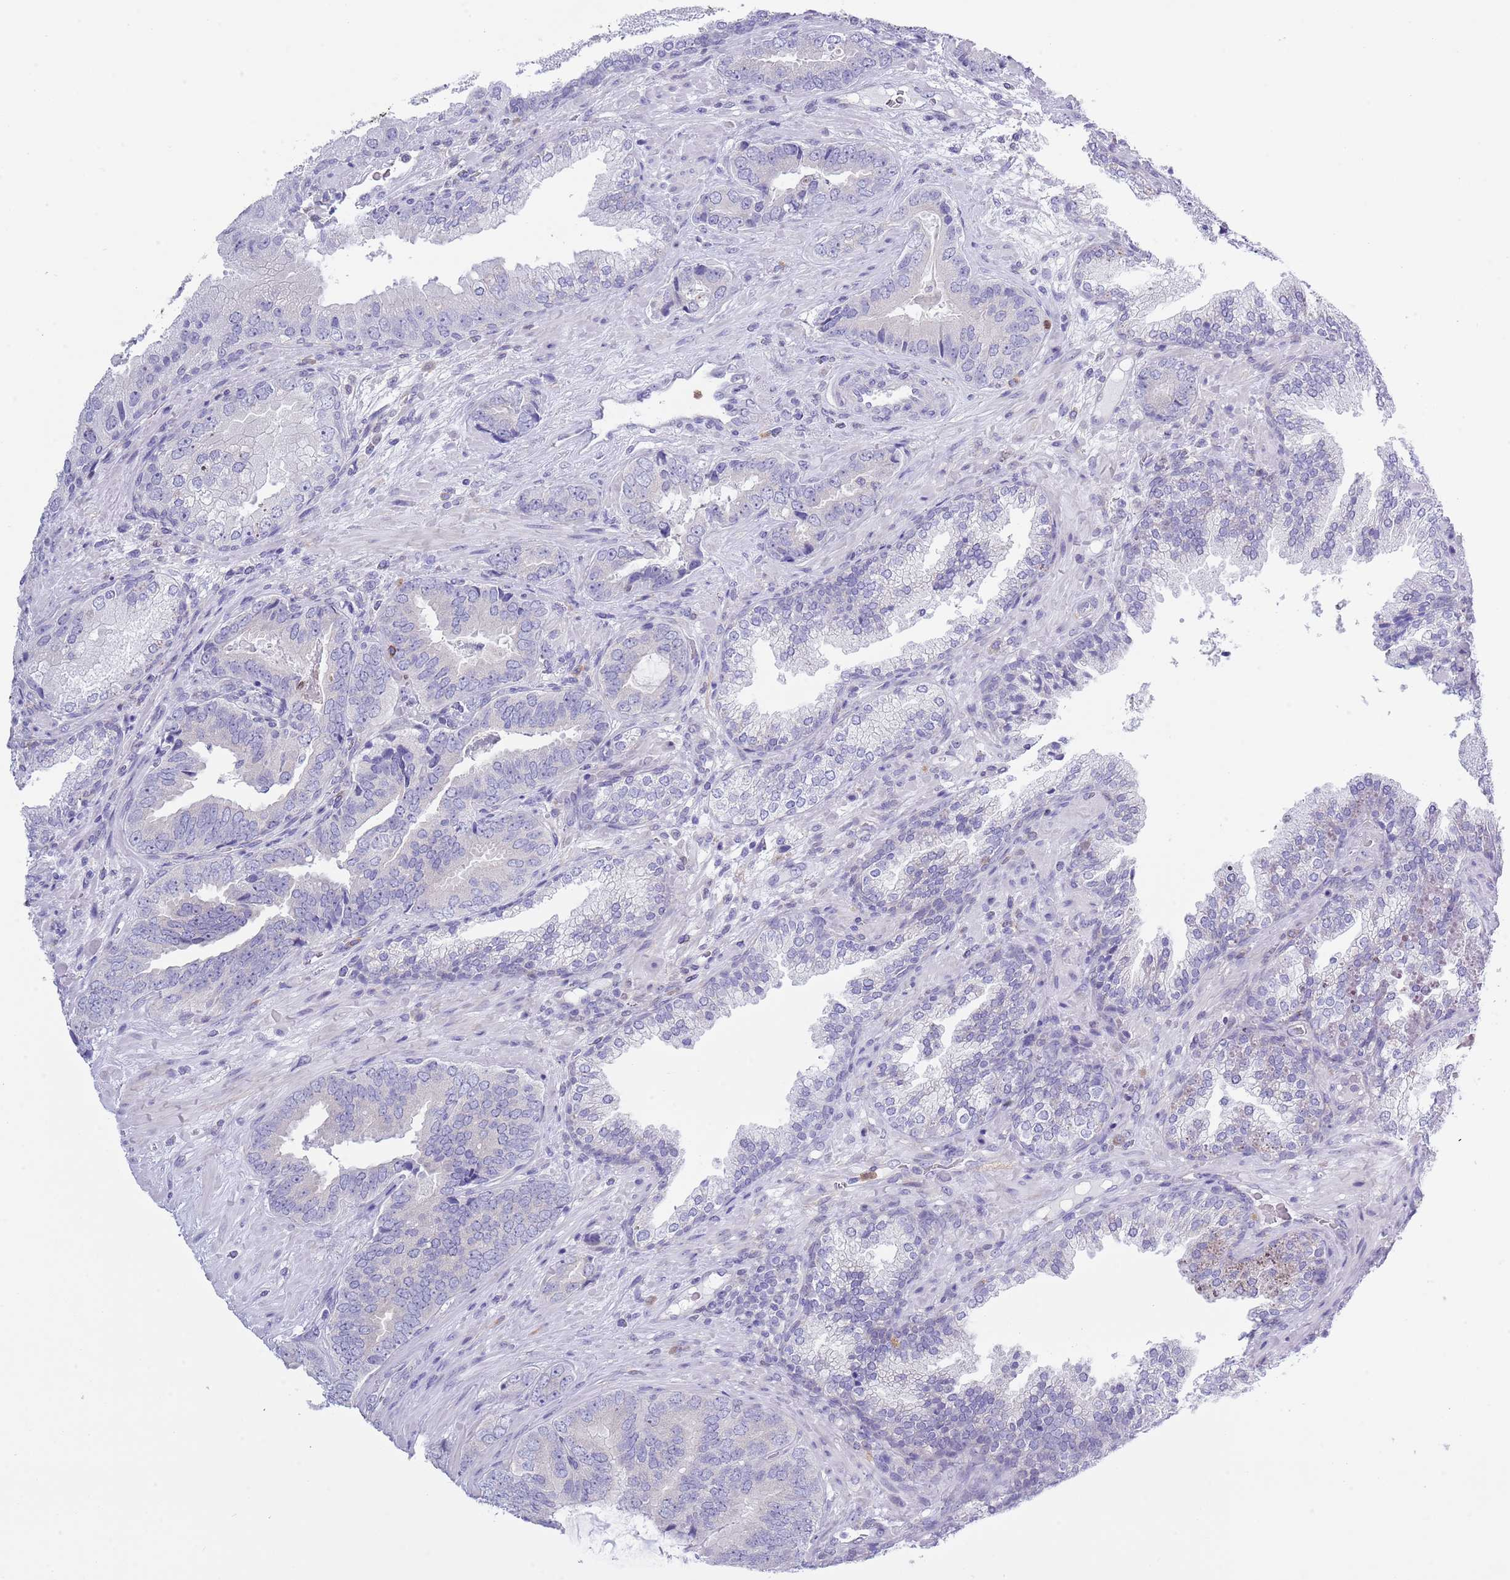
{"staining": {"intensity": "negative", "quantity": "none", "location": "none"}, "tissue": "prostate cancer", "cell_type": "Tumor cells", "image_type": "cancer", "snomed": [{"axis": "morphology", "description": "Adenocarcinoma, High grade"}, {"axis": "topography", "description": "Prostate"}], "caption": "This histopathology image is of prostate cancer (high-grade adenocarcinoma) stained with immunohistochemistry (IHC) to label a protein in brown with the nuclei are counter-stained blue. There is no expression in tumor cells.", "gene": "ZFP2", "patient": {"sex": "male", "age": 71}}